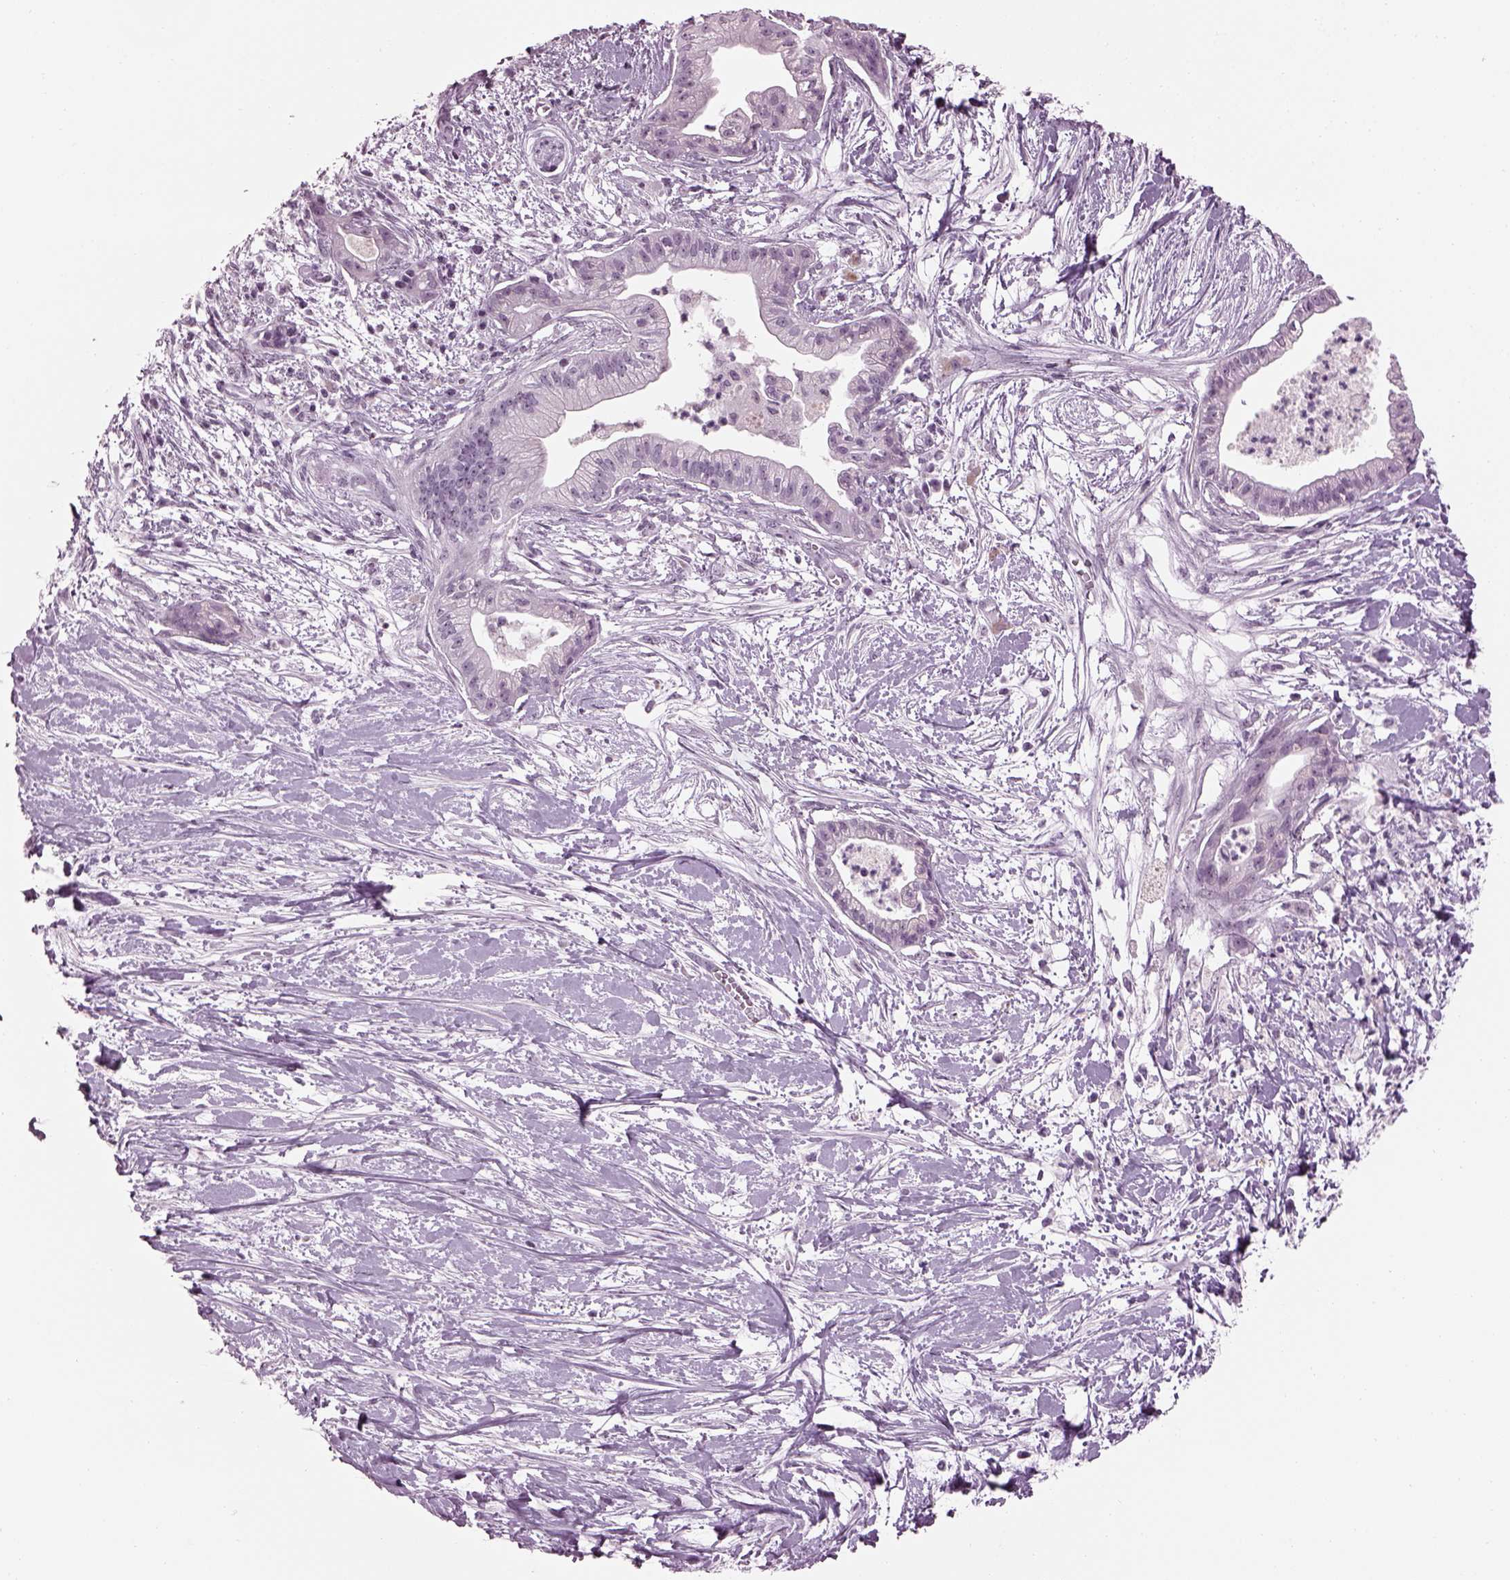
{"staining": {"intensity": "weak", "quantity": "<25%", "location": "nuclear"}, "tissue": "pancreatic cancer", "cell_type": "Tumor cells", "image_type": "cancer", "snomed": [{"axis": "morphology", "description": "Normal tissue, NOS"}, {"axis": "morphology", "description": "Adenocarcinoma, NOS"}, {"axis": "topography", "description": "Lymph node"}, {"axis": "topography", "description": "Pancreas"}], "caption": "Immunohistochemical staining of human pancreatic adenocarcinoma displays no significant expression in tumor cells.", "gene": "ADGRG2", "patient": {"sex": "female", "age": 58}}